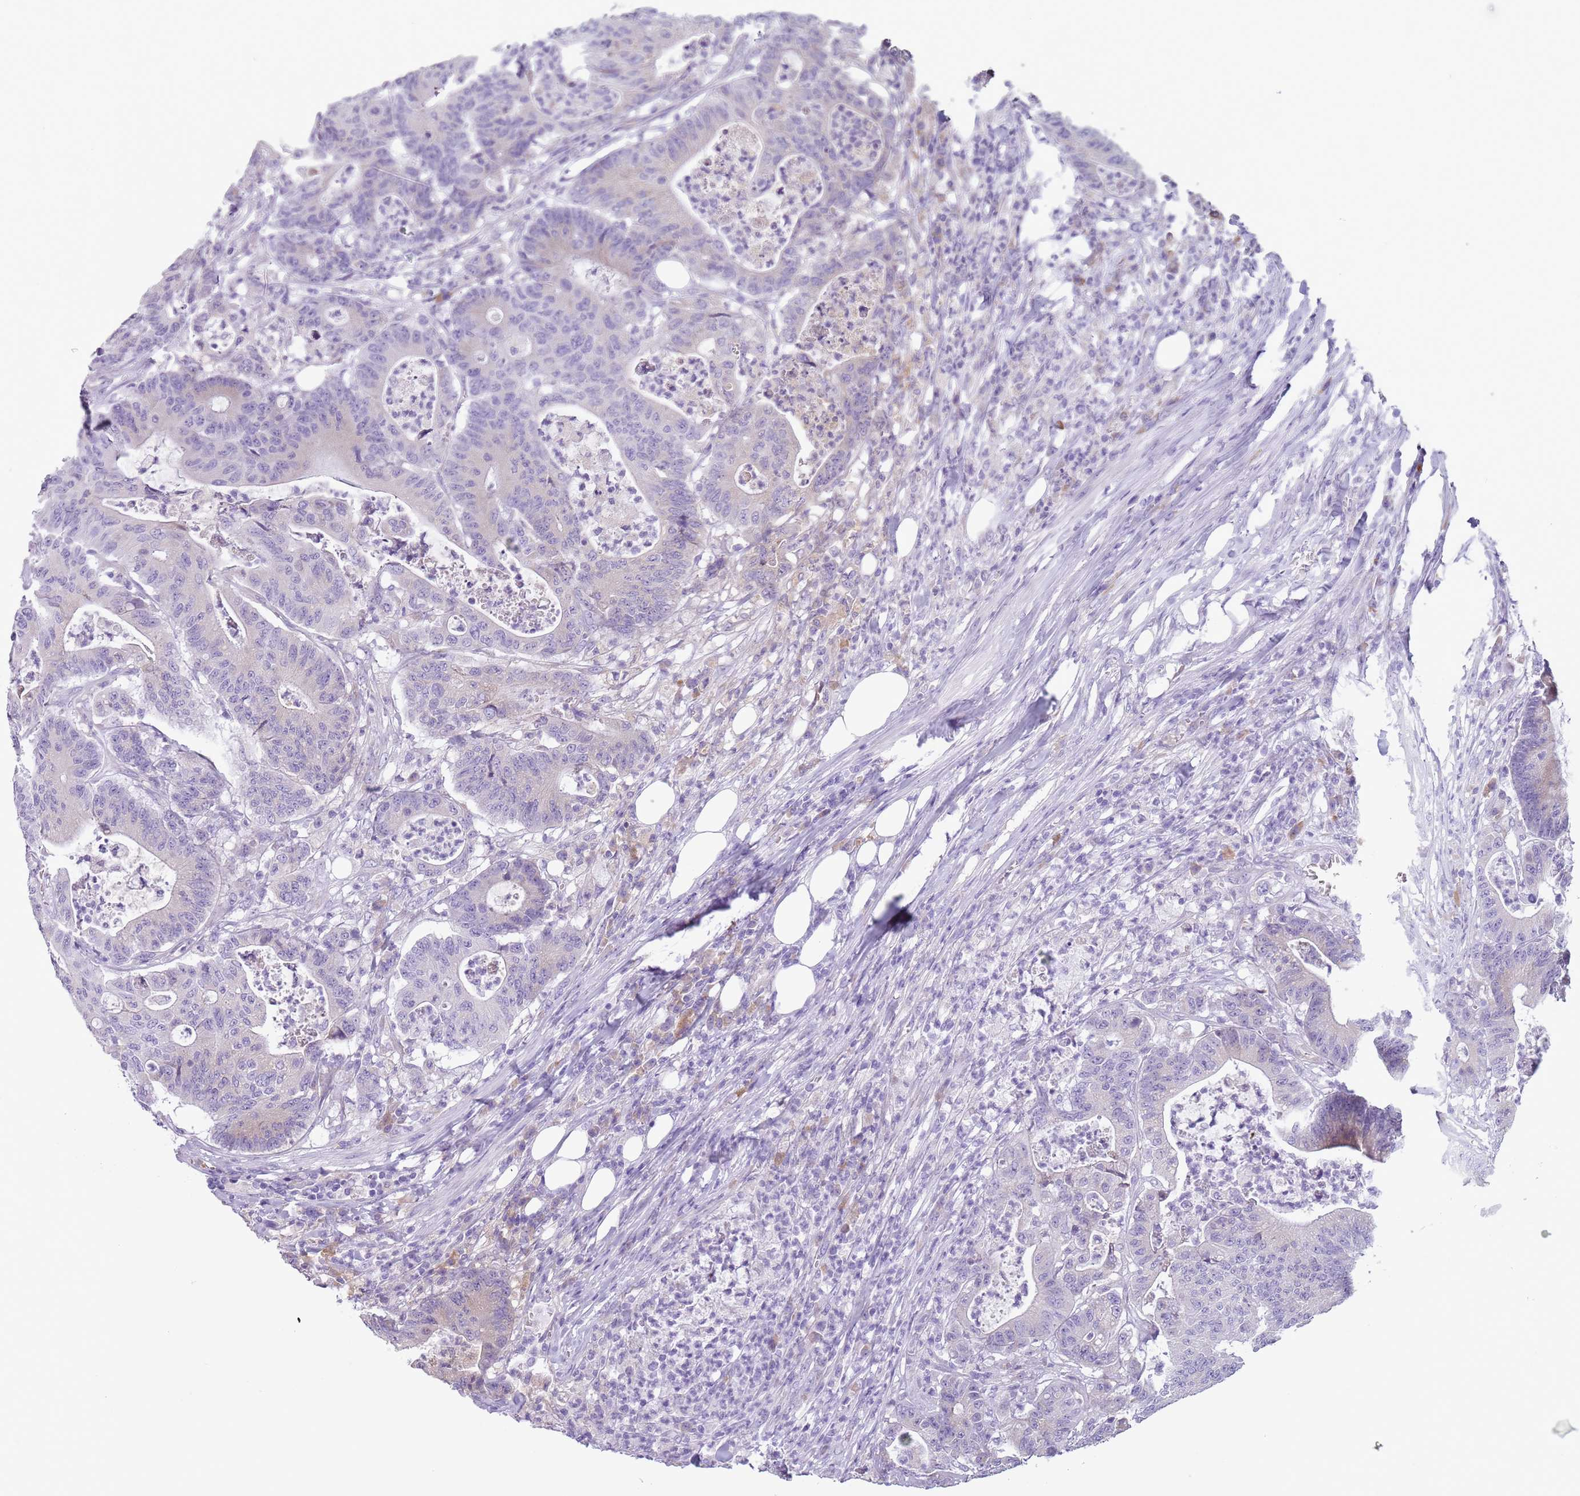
{"staining": {"intensity": "negative", "quantity": "none", "location": "none"}, "tissue": "colorectal cancer", "cell_type": "Tumor cells", "image_type": "cancer", "snomed": [{"axis": "morphology", "description": "Adenocarcinoma, NOS"}, {"axis": "topography", "description": "Colon"}], "caption": "A high-resolution photomicrograph shows immunohistochemistry staining of colorectal cancer (adenocarcinoma), which exhibits no significant expression in tumor cells.", "gene": "HYOU1", "patient": {"sex": "female", "age": 84}}